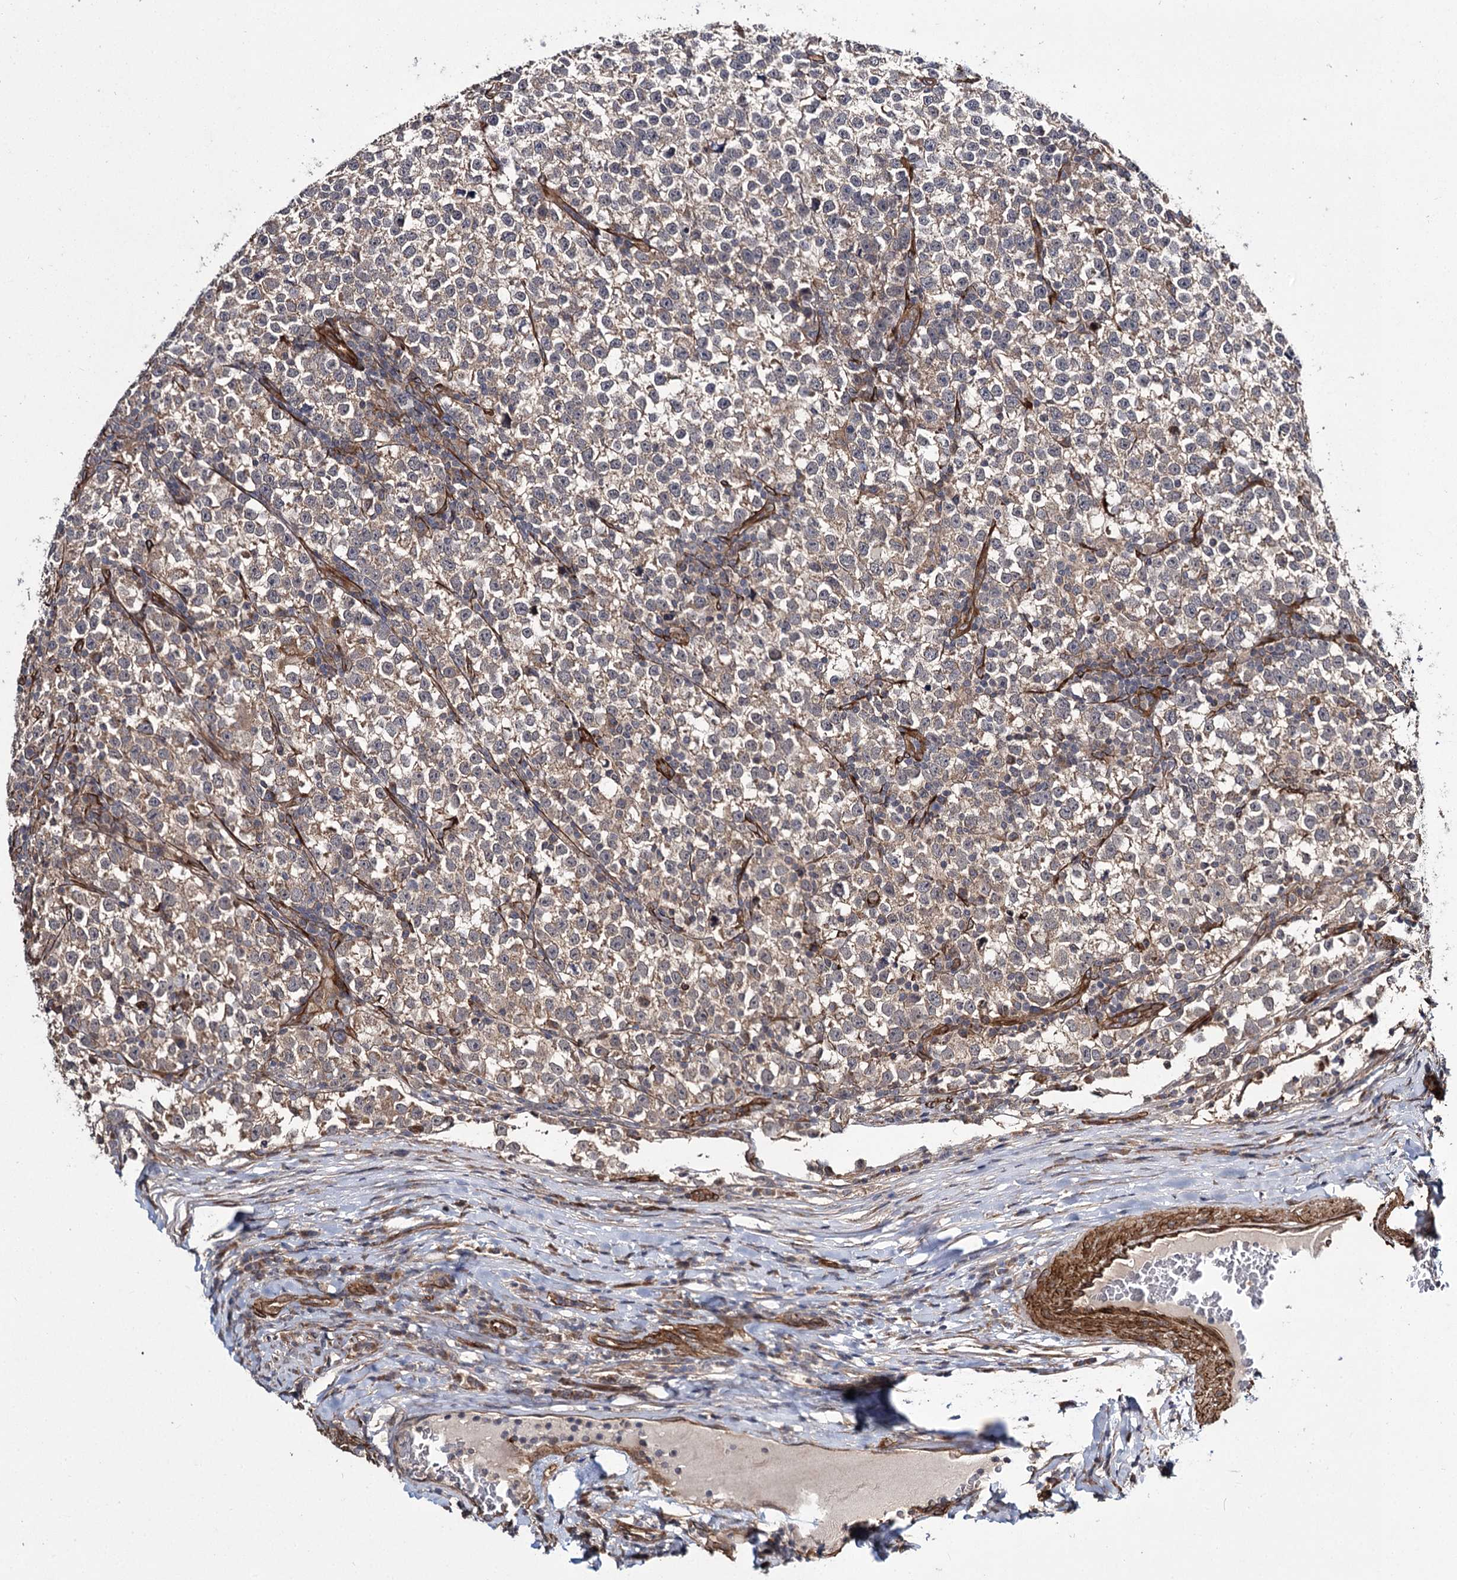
{"staining": {"intensity": "moderate", "quantity": ">75%", "location": "cytoplasmic/membranous"}, "tissue": "testis cancer", "cell_type": "Tumor cells", "image_type": "cancer", "snomed": [{"axis": "morphology", "description": "Normal tissue, NOS"}, {"axis": "morphology", "description": "Seminoma, NOS"}, {"axis": "topography", "description": "Testis"}], "caption": "Testis cancer was stained to show a protein in brown. There is medium levels of moderate cytoplasmic/membranous positivity in about >75% of tumor cells. (brown staining indicates protein expression, while blue staining denotes nuclei).", "gene": "MYO1C", "patient": {"sex": "male", "age": 43}}